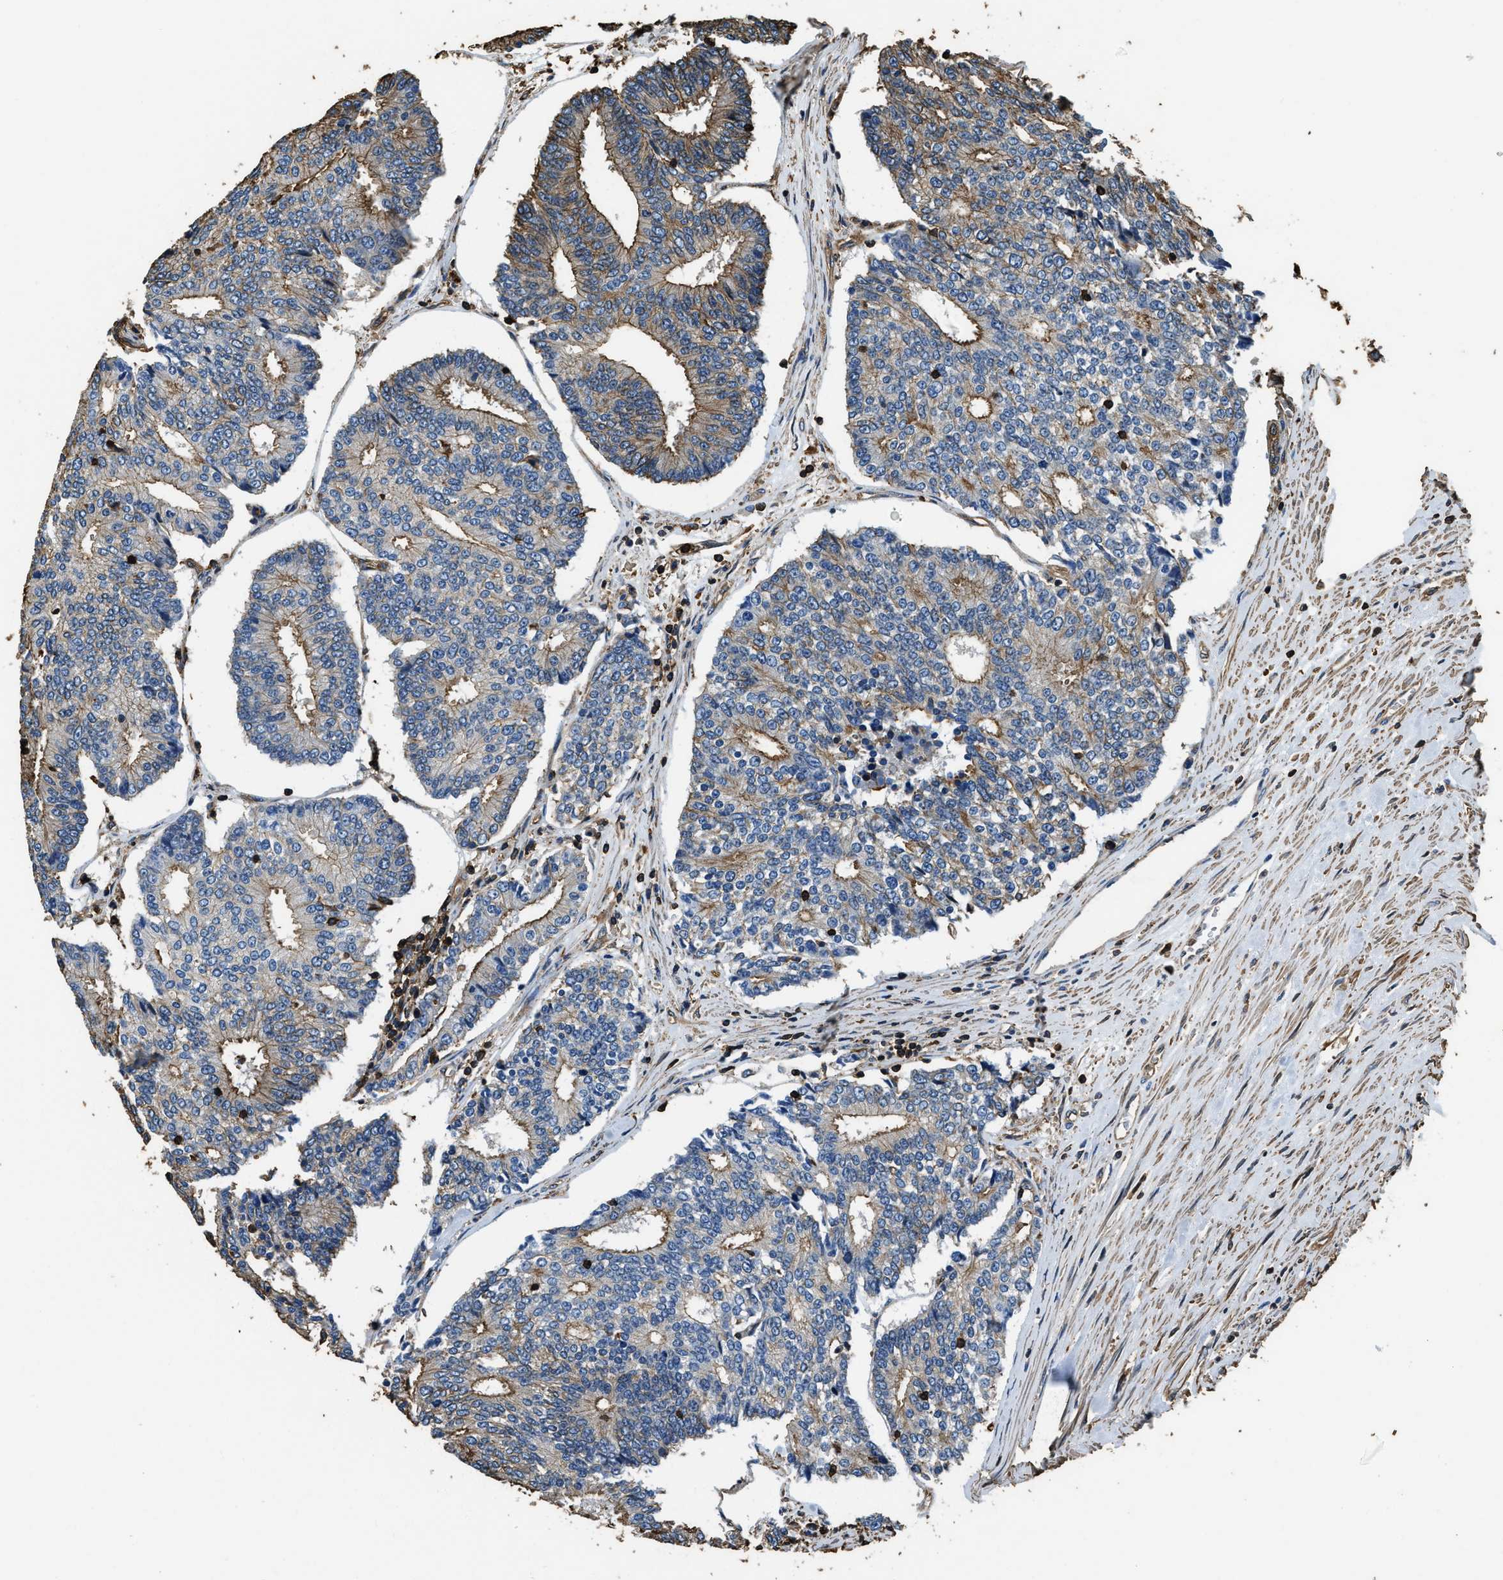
{"staining": {"intensity": "moderate", "quantity": "25%-75%", "location": "cytoplasmic/membranous"}, "tissue": "prostate cancer", "cell_type": "Tumor cells", "image_type": "cancer", "snomed": [{"axis": "morphology", "description": "Adenocarcinoma, High grade"}, {"axis": "topography", "description": "Prostate"}], "caption": "Adenocarcinoma (high-grade) (prostate) stained for a protein (brown) reveals moderate cytoplasmic/membranous positive expression in about 25%-75% of tumor cells.", "gene": "ACCS", "patient": {"sex": "male", "age": 55}}